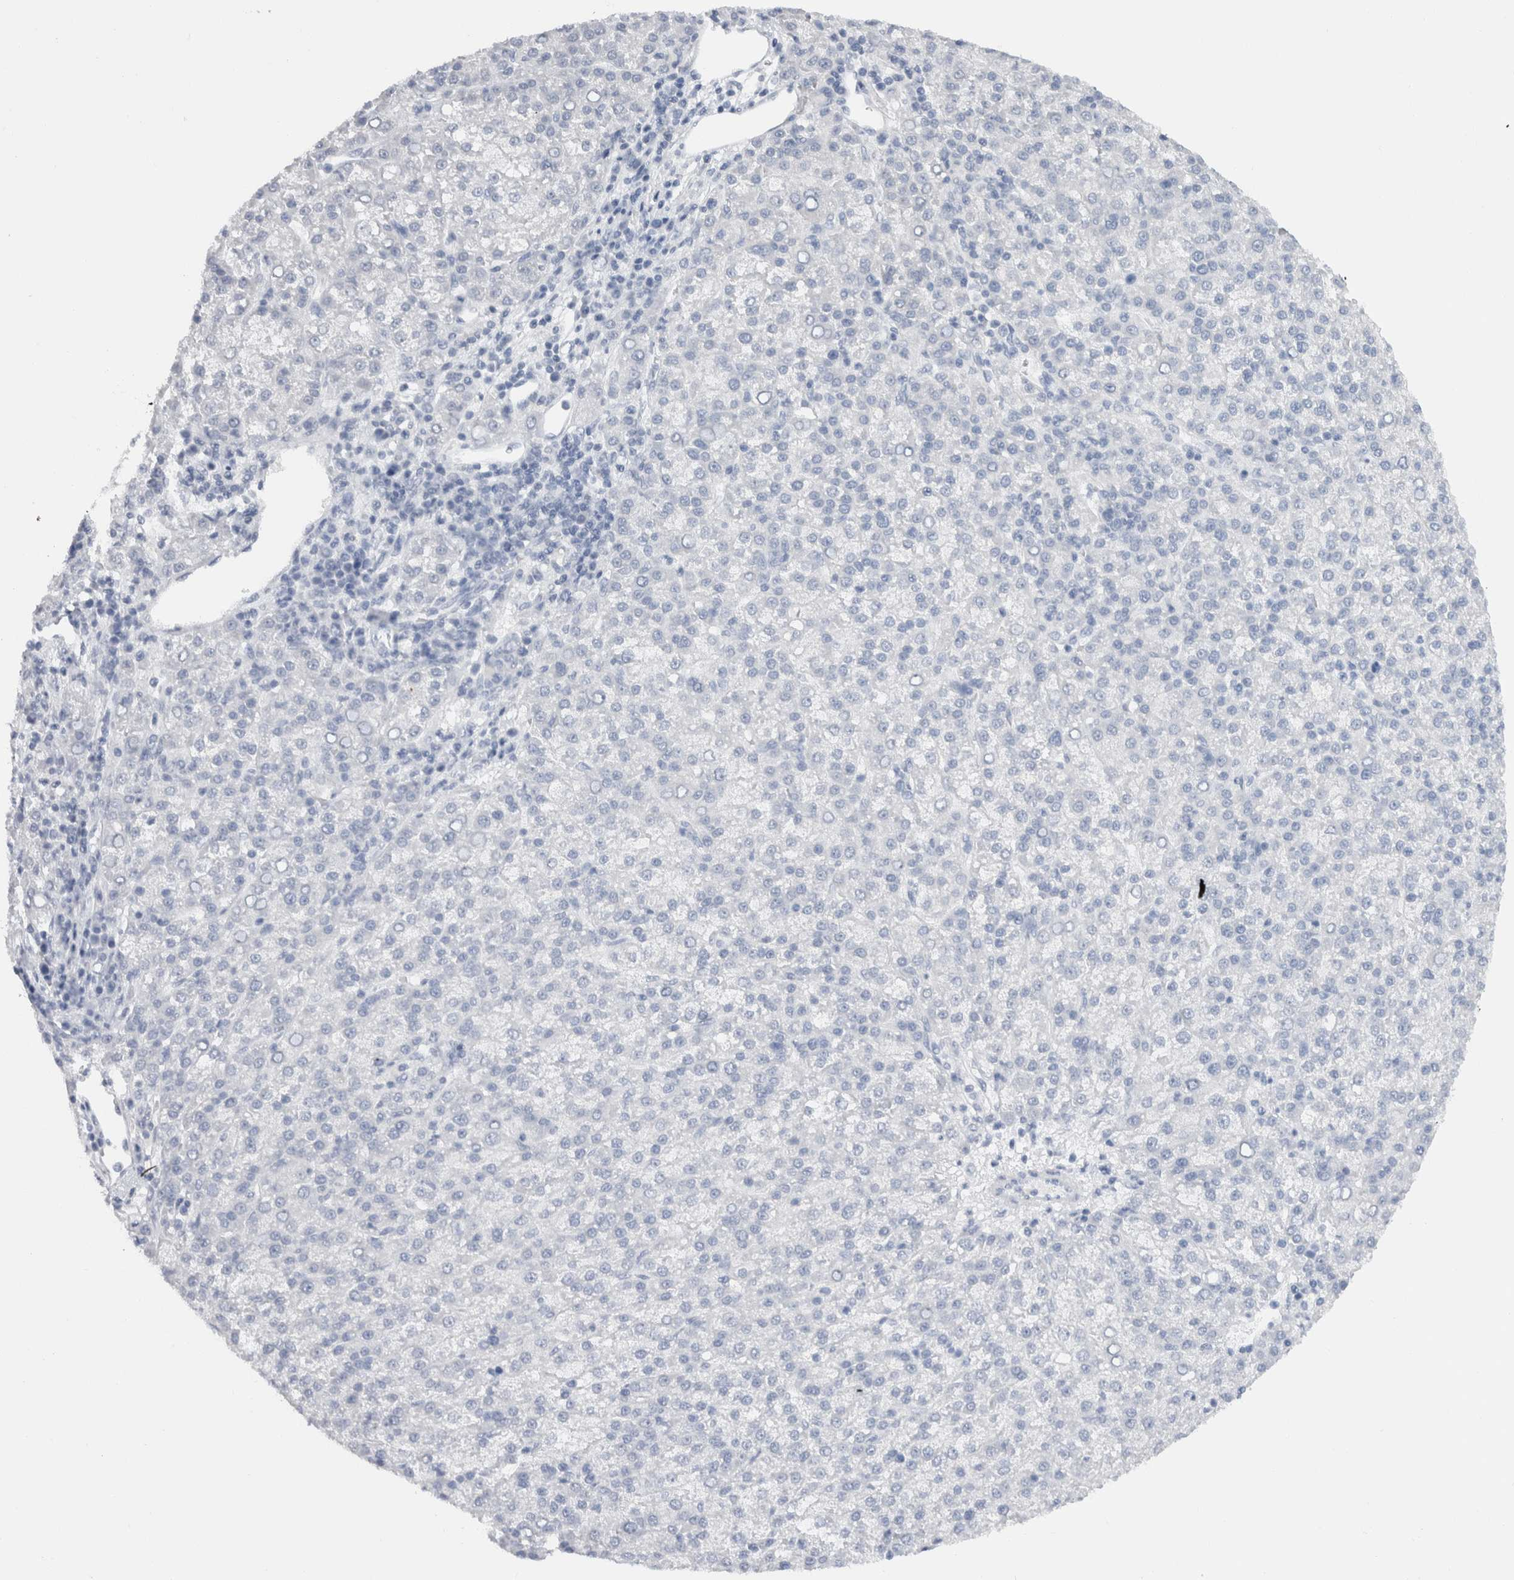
{"staining": {"intensity": "negative", "quantity": "none", "location": "none"}, "tissue": "liver cancer", "cell_type": "Tumor cells", "image_type": "cancer", "snomed": [{"axis": "morphology", "description": "Carcinoma, Hepatocellular, NOS"}, {"axis": "topography", "description": "Liver"}], "caption": "Immunohistochemistry micrograph of neoplastic tissue: liver cancer (hepatocellular carcinoma) stained with DAB (3,3'-diaminobenzidine) shows no significant protein positivity in tumor cells.", "gene": "C9orf50", "patient": {"sex": "female", "age": 58}}